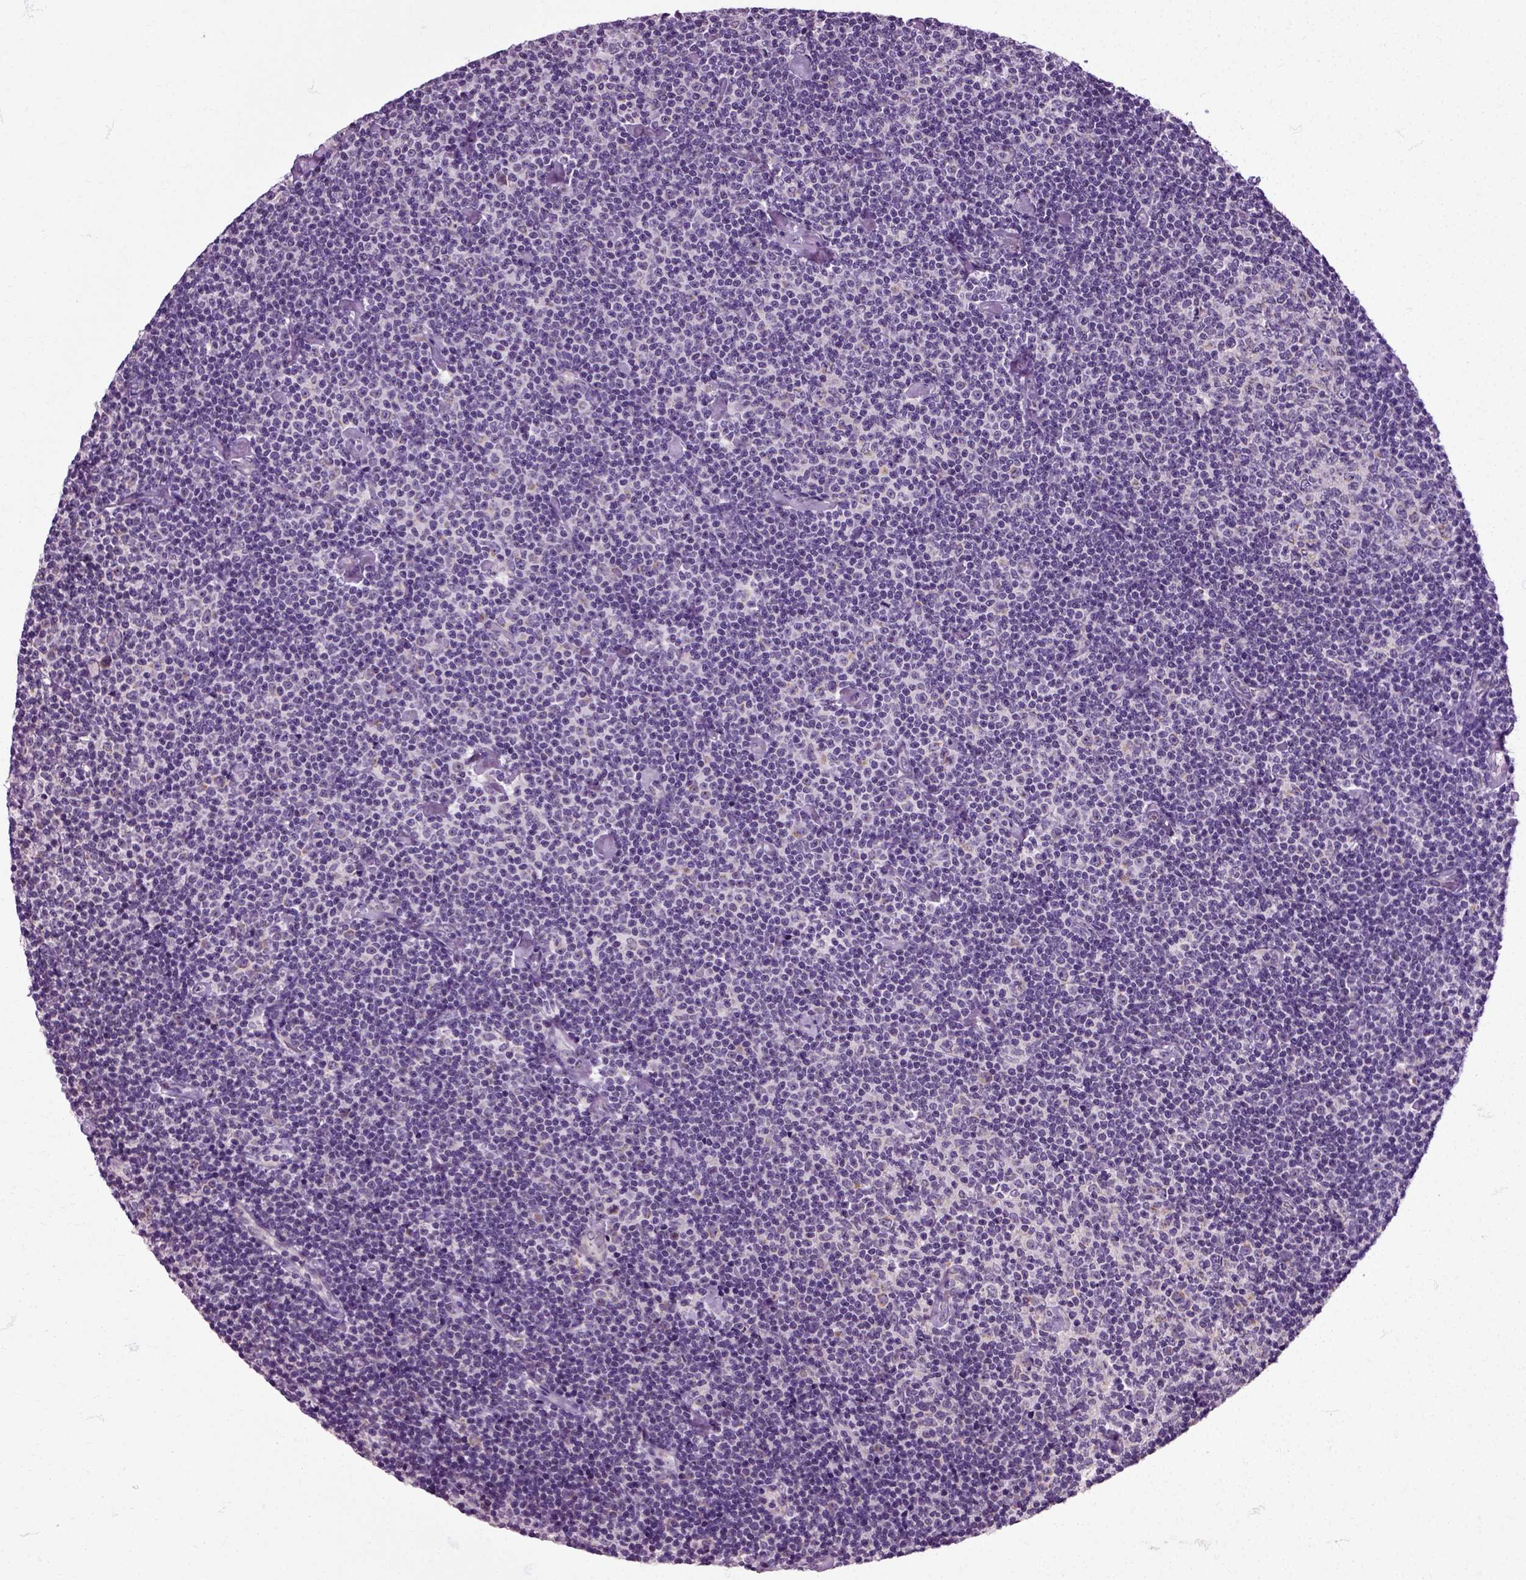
{"staining": {"intensity": "negative", "quantity": "none", "location": "none"}, "tissue": "lymphoma", "cell_type": "Tumor cells", "image_type": "cancer", "snomed": [{"axis": "morphology", "description": "Malignant lymphoma, non-Hodgkin's type, Low grade"}, {"axis": "topography", "description": "Lymph node"}], "caption": "Lymphoma was stained to show a protein in brown. There is no significant expression in tumor cells.", "gene": "HSPA2", "patient": {"sex": "male", "age": 81}}